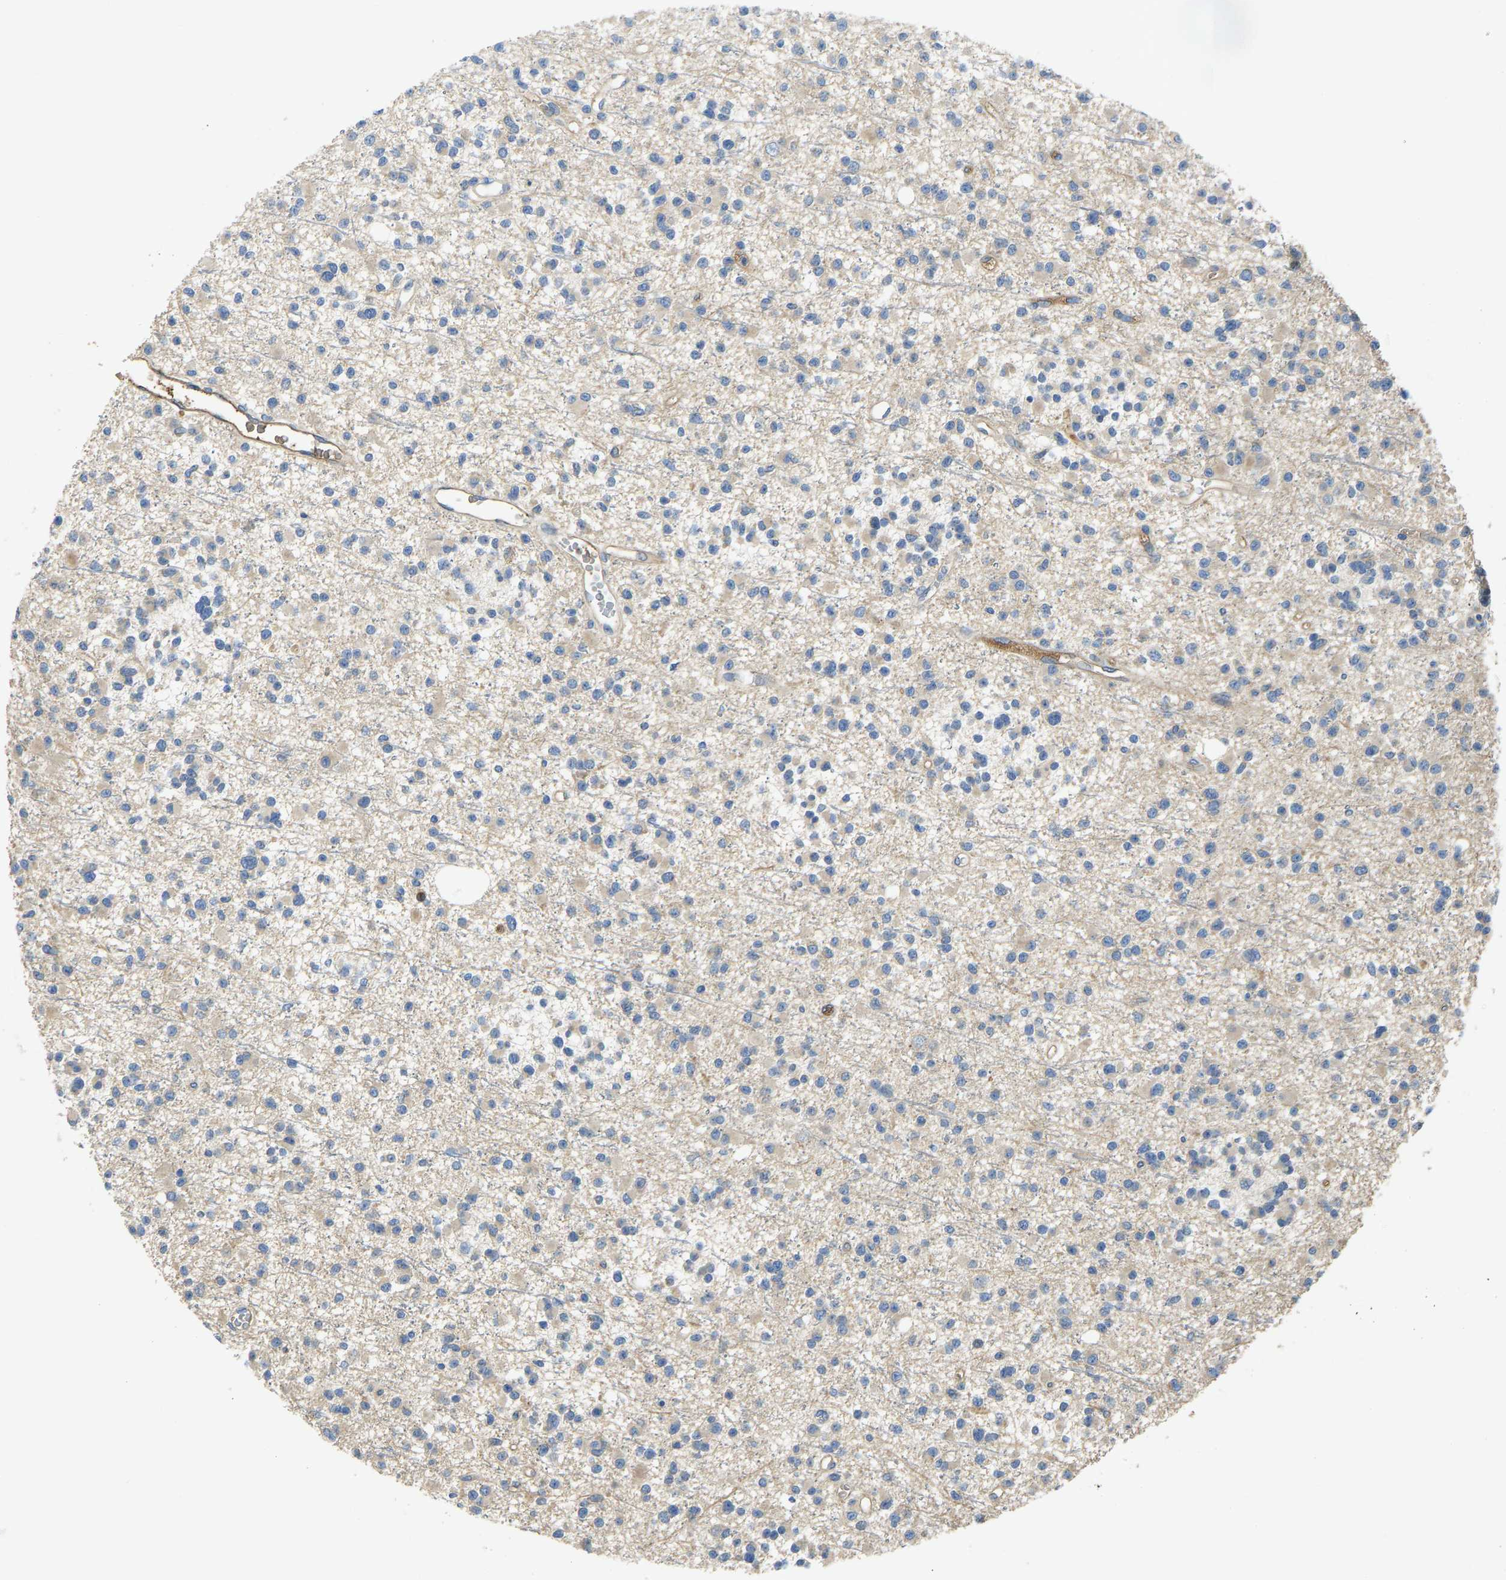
{"staining": {"intensity": "weak", "quantity": "<25%", "location": "cytoplasmic/membranous"}, "tissue": "glioma", "cell_type": "Tumor cells", "image_type": "cancer", "snomed": [{"axis": "morphology", "description": "Glioma, malignant, Low grade"}, {"axis": "topography", "description": "Brain"}], "caption": "A histopathology image of glioma stained for a protein reveals no brown staining in tumor cells.", "gene": "VCPKMT", "patient": {"sex": "female", "age": 22}}